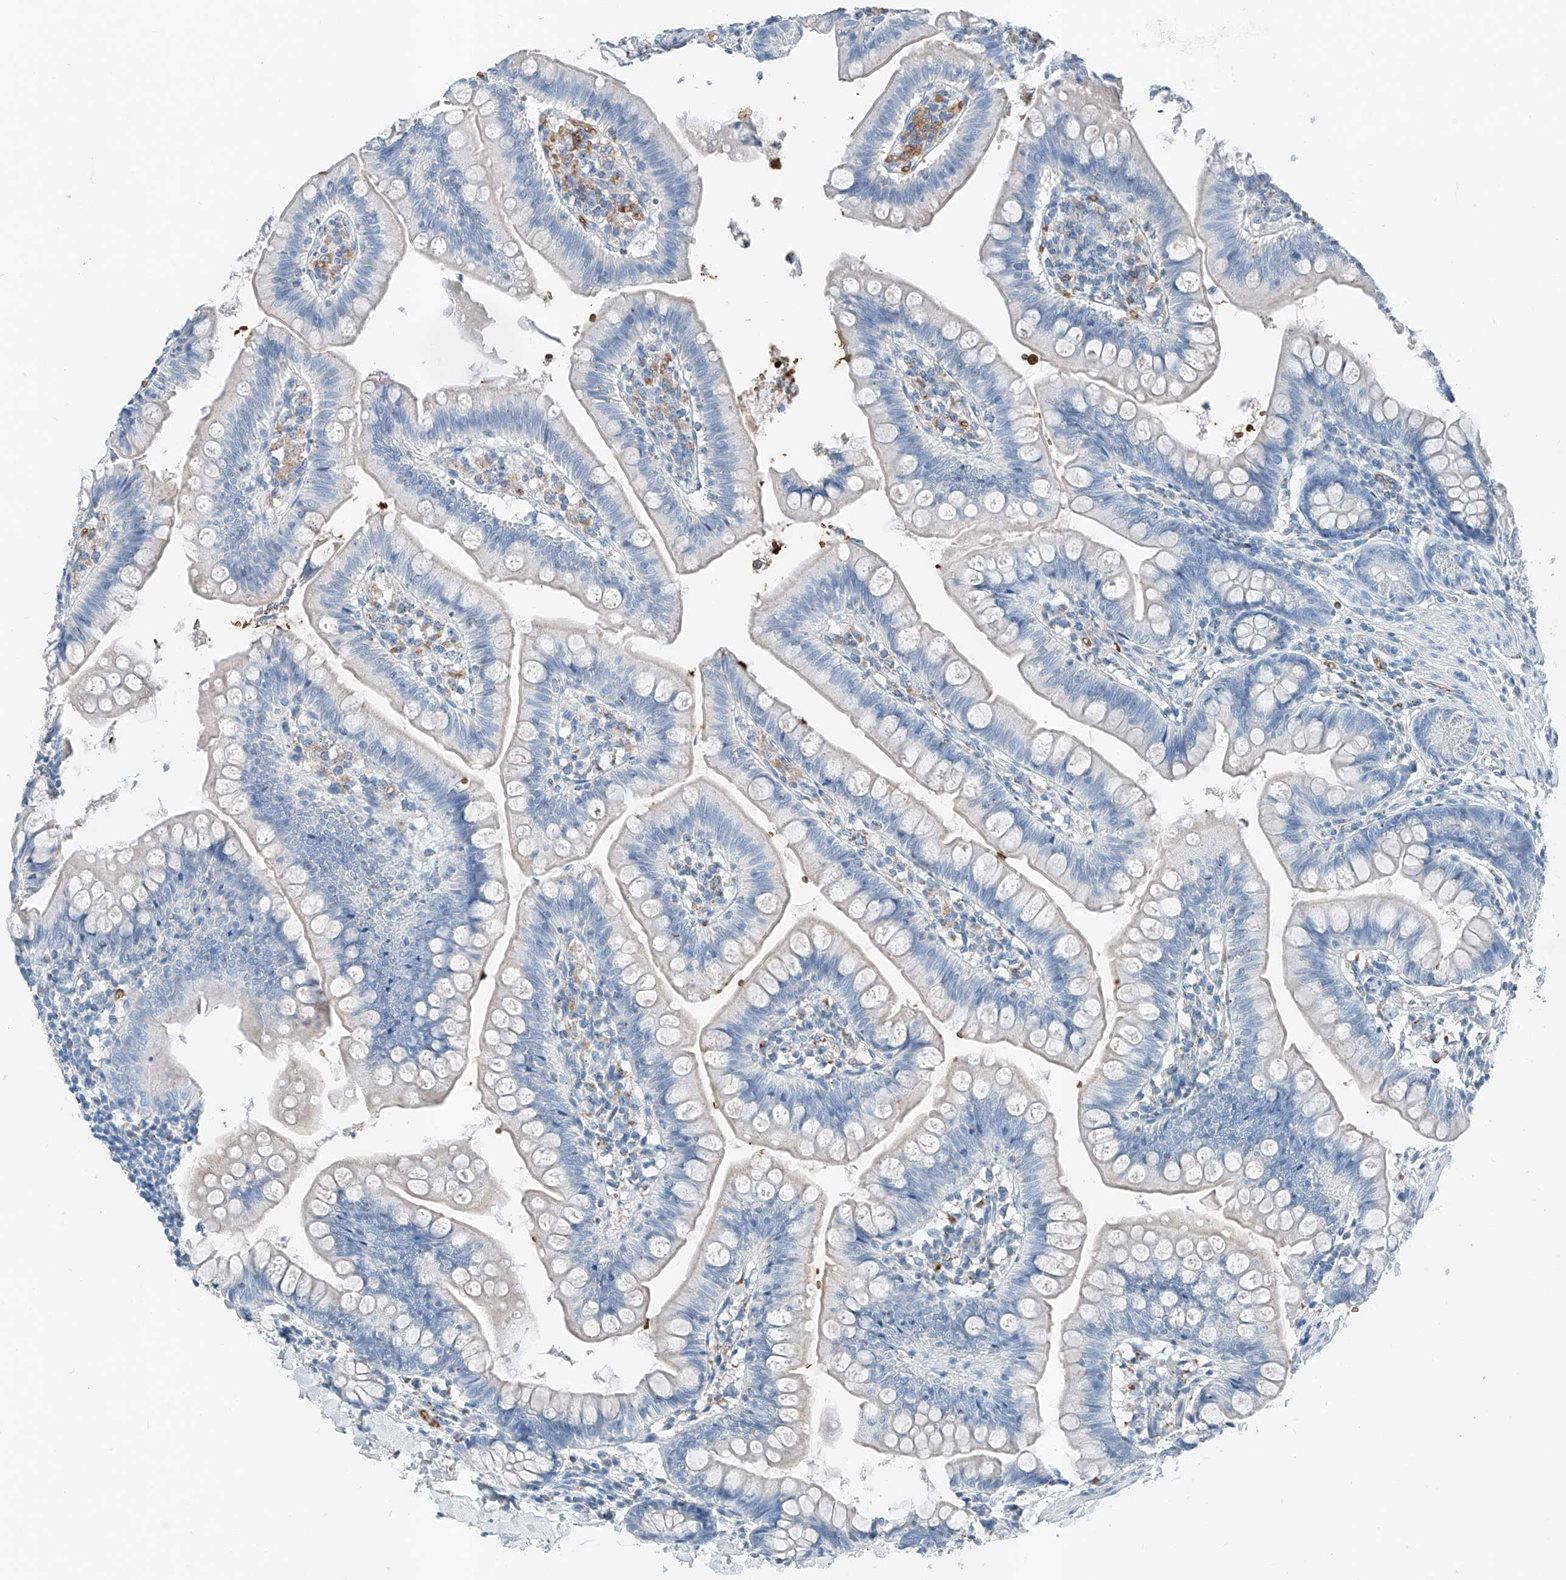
{"staining": {"intensity": "negative", "quantity": "none", "location": "none"}, "tissue": "small intestine", "cell_type": "Glandular cells", "image_type": "normal", "snomed": [{"axis": "morphology", "description": "Normal tissue, NOS"}, {"axis": "topography", "description": "Small intestine"}], "caption": "IHC histopathology image of benign human small intestine stained for a protein (brown), which reveals no staining in glandular cells.", "gene": "PRSS23", "patient": {"sex": "male", "age": 7}}